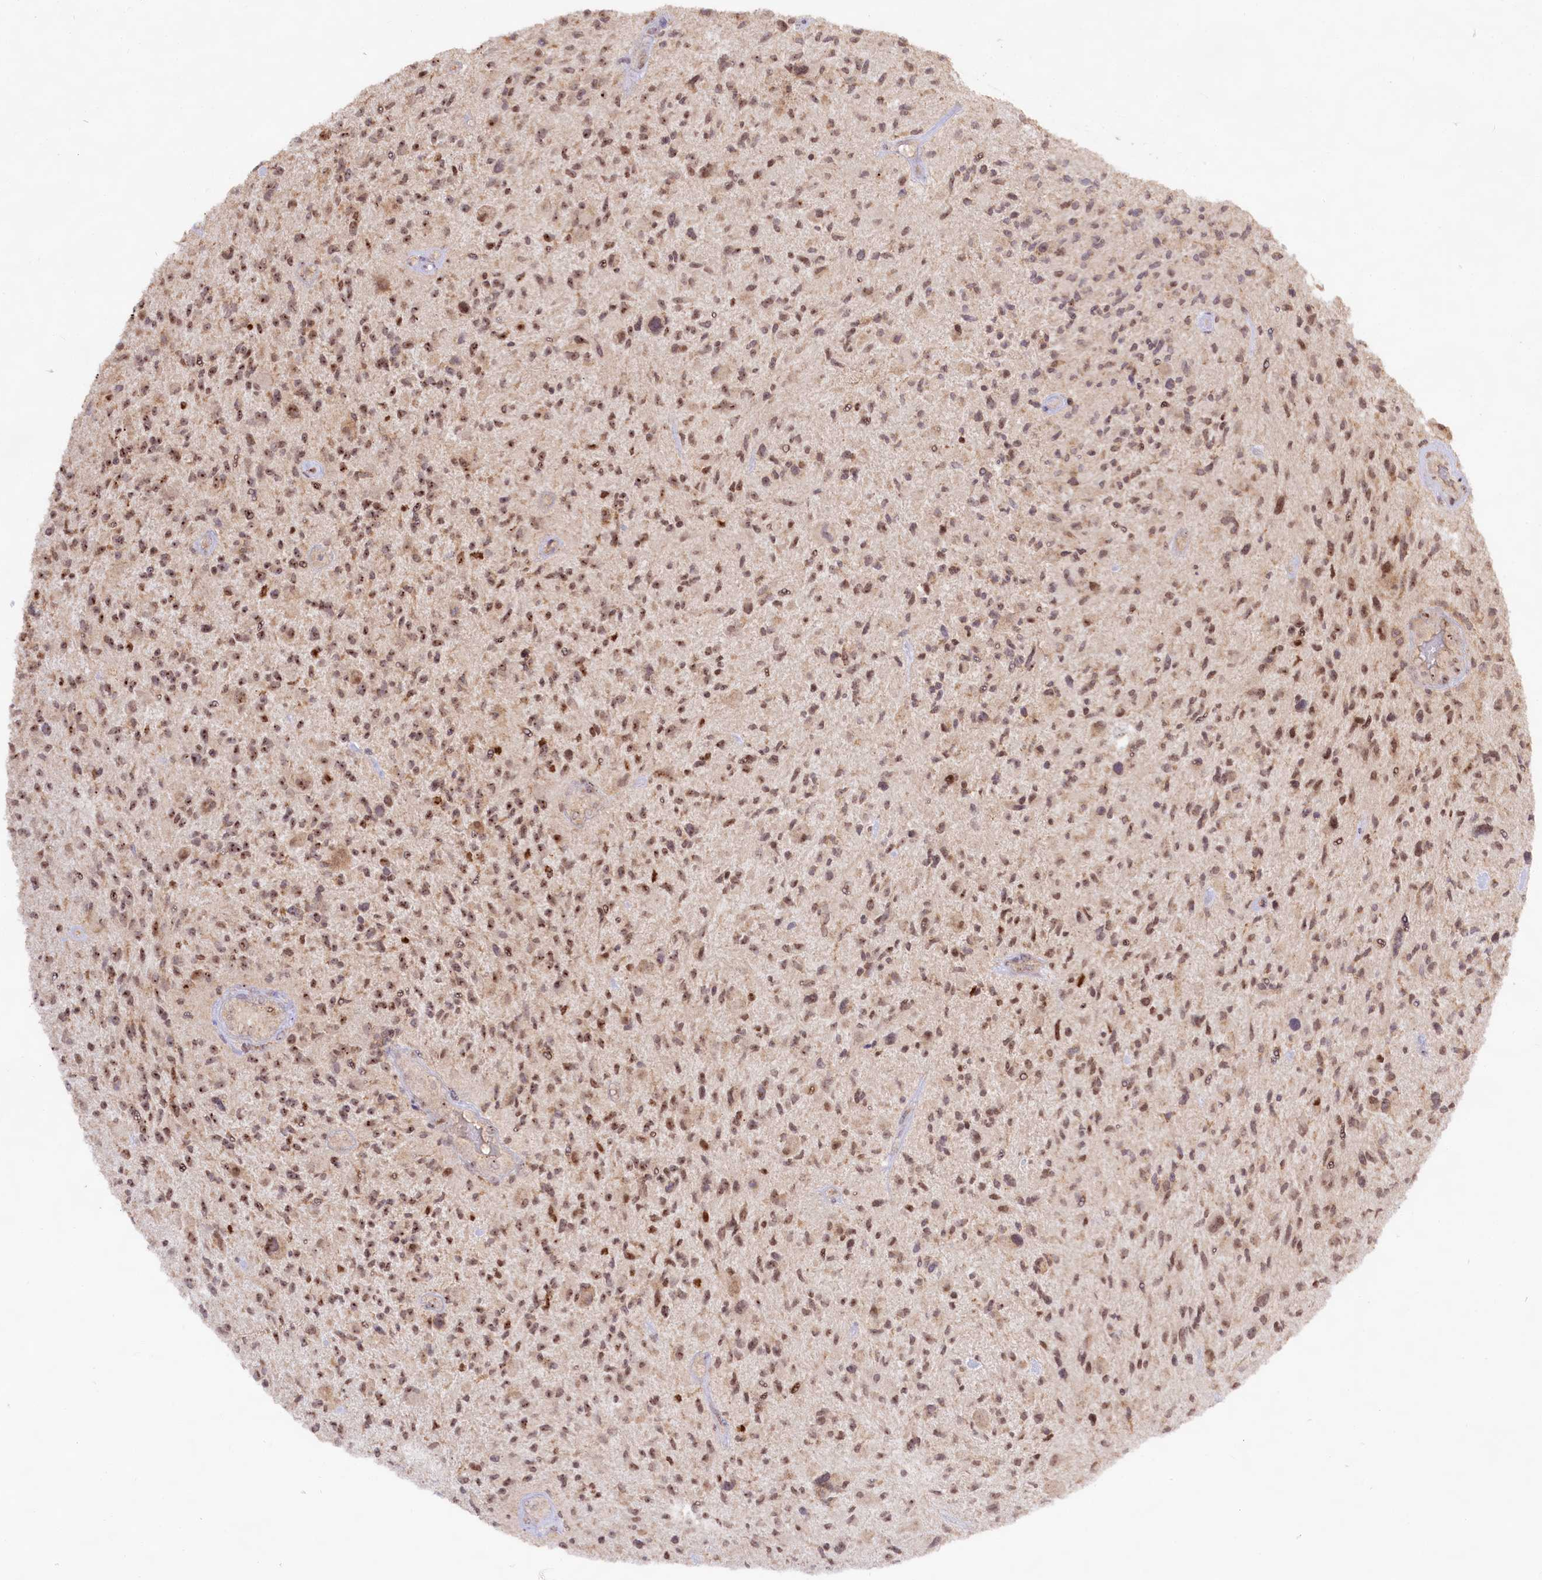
{"staining": {"intensity": "moderate", "quantity": ">75%", "location": "nuclear"}, "tissue": "glioma", "cell_type": "Tumor cells", "image_type": "cancer", "snomed": [{"axis": "morphology", "description": "Glioma, malignant, High grade"}, {"axis": "topography", "description": "Brain"}], "caption": "This photomicrograph displays glioma stained with immunohistochemistry to label a protein in brown. The nuclear of tumor cells show moderate positivity for the protein. Nuclei are counter-stained blue.", "gene": "RRP8", "patient": {"sex": "male", "age": 47}}